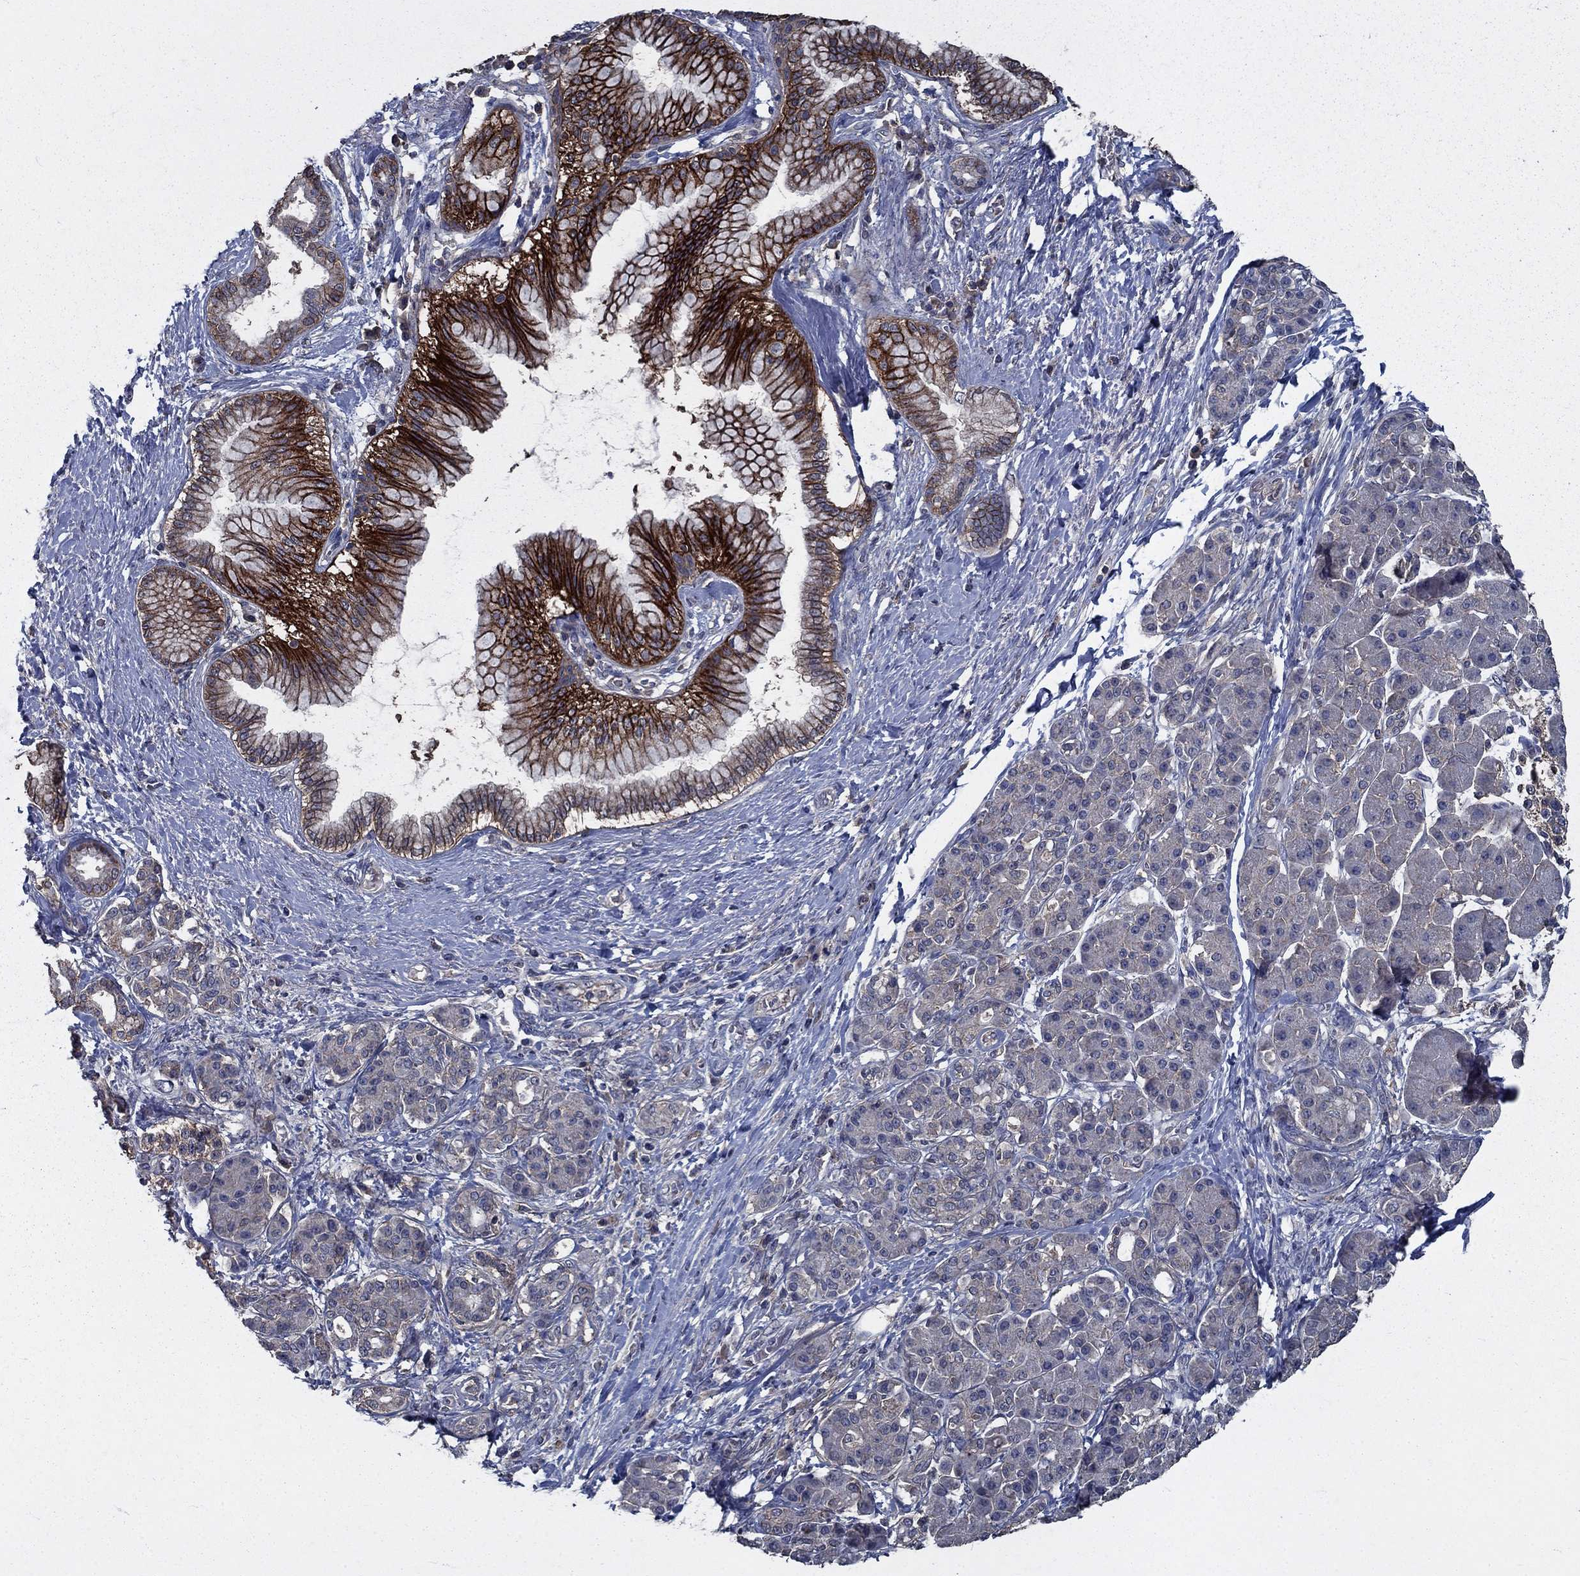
{"staining": {"intensity": "strong", "quantity": "25%-75%", "location": "cytoplasmic/membranous"}, "tissue": "pancreatic cancer", "cell_type": "Tumor cells", "image_type": "cancer", "snomed": [{"axis": "morphology", "description": "Adenocarcinoma, NOS"}, {"axis": "topography", "description": "Pancreas"}], "caption": "Immunohistochemistry (DAB (3,3'-diaminobenzidine)) staining of pancreatic cancer (adenocarcinoma) displays strong cytoplasmic/membranous protein staining in about 25%-75% of tumor cells.", "gene": "SLC44A1", "patient": {"sex": "female", "age": 73}}